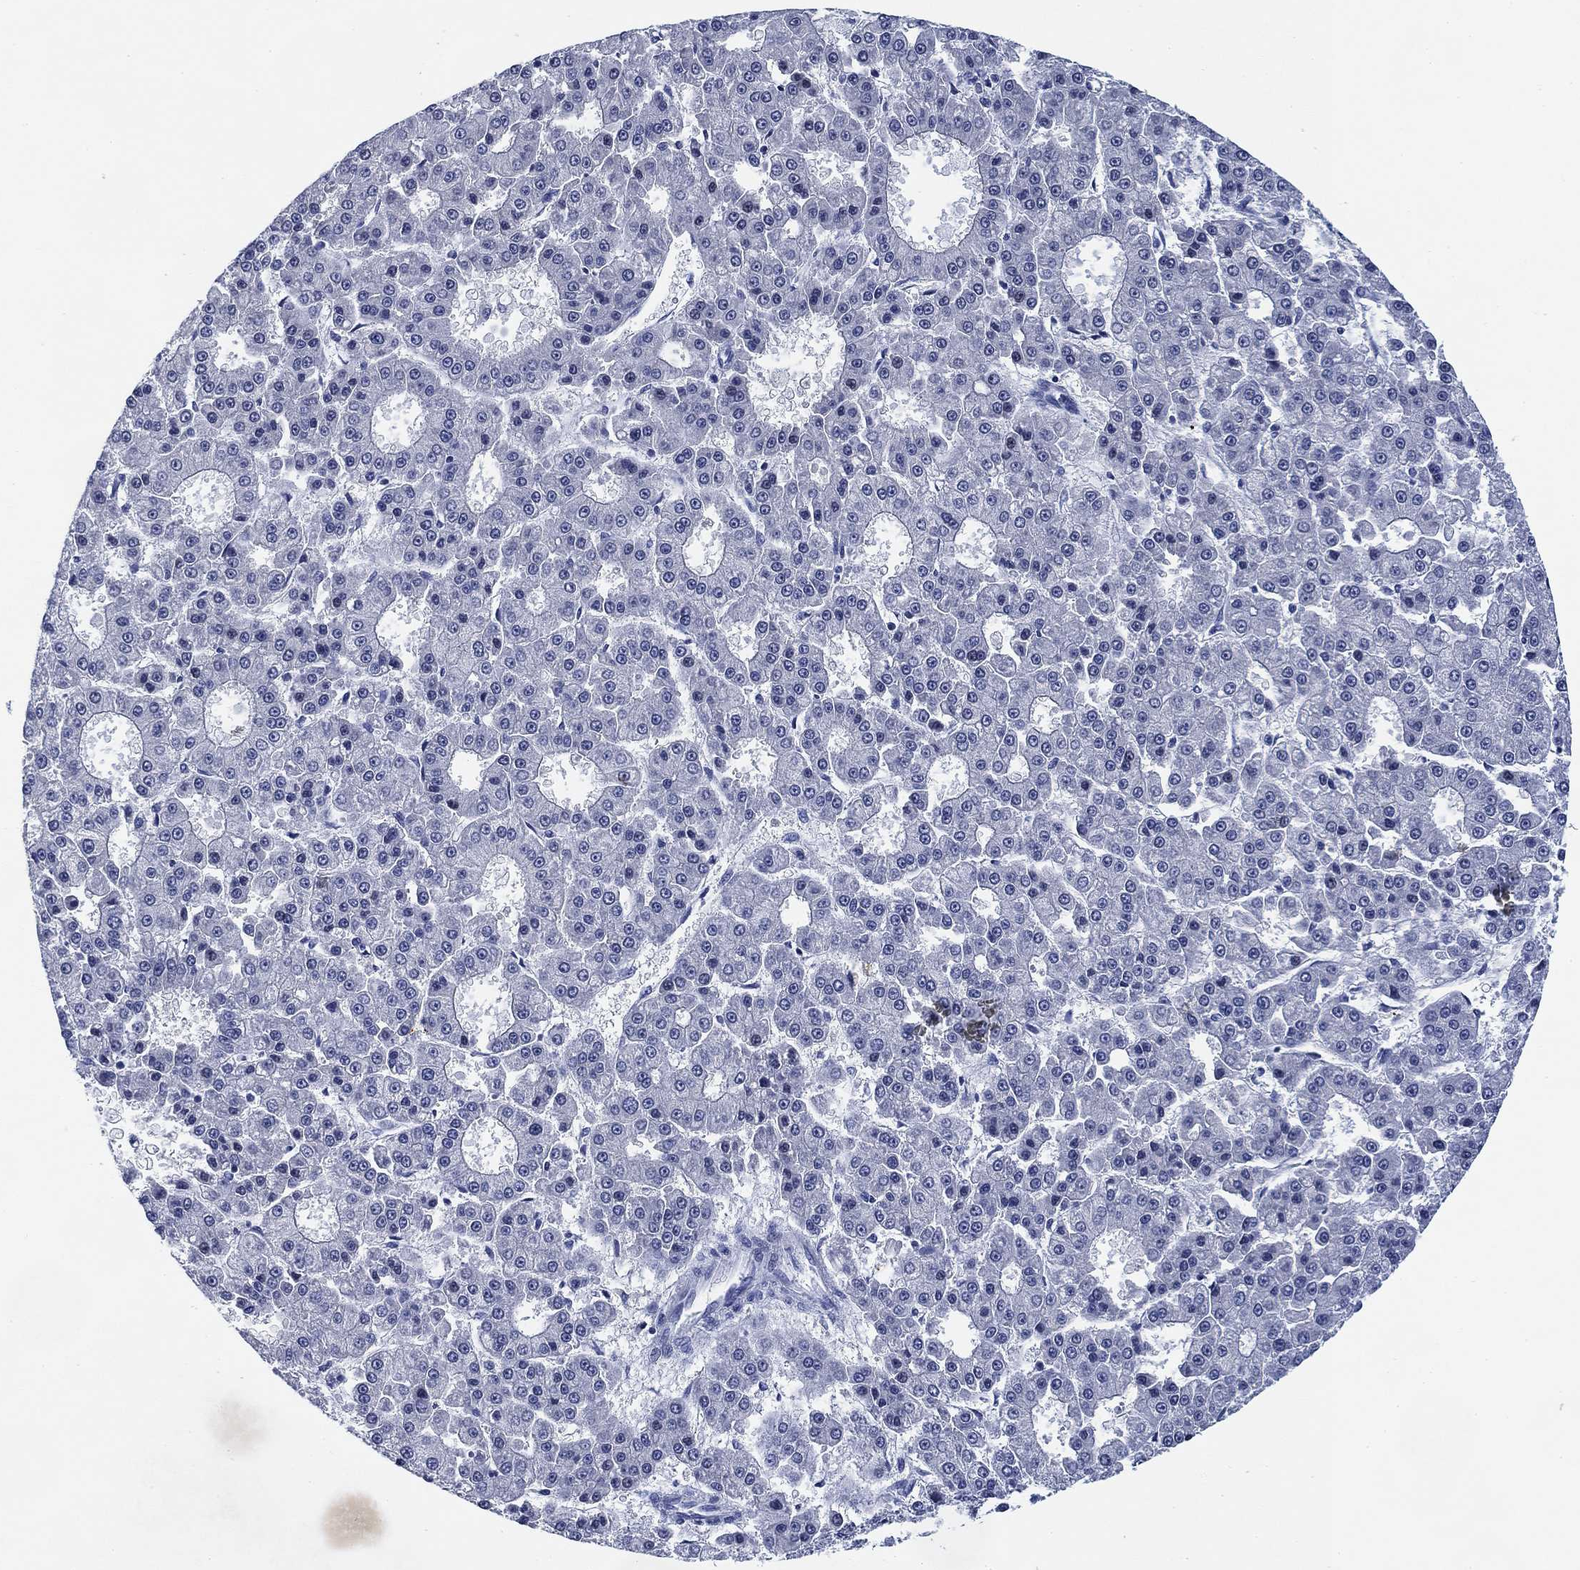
{"staining": {"intensity": "negative", "quantity": "none", "location": "none"}, "tissue": "liver cancer", "cell_type": "Tumor cells", "image_type": "cancer", "snomed": [{"axis": "morphology", "description": "Carcinoma, Hepatocellular, NOS"}, {"axis": "topography", "description": "Liver"}], "caption": "Tumor cells show no significant staining in hepatocellular carcinoma (liver).", "gene": "DAZL", "patient": {"sex": "male", "age": 70}}